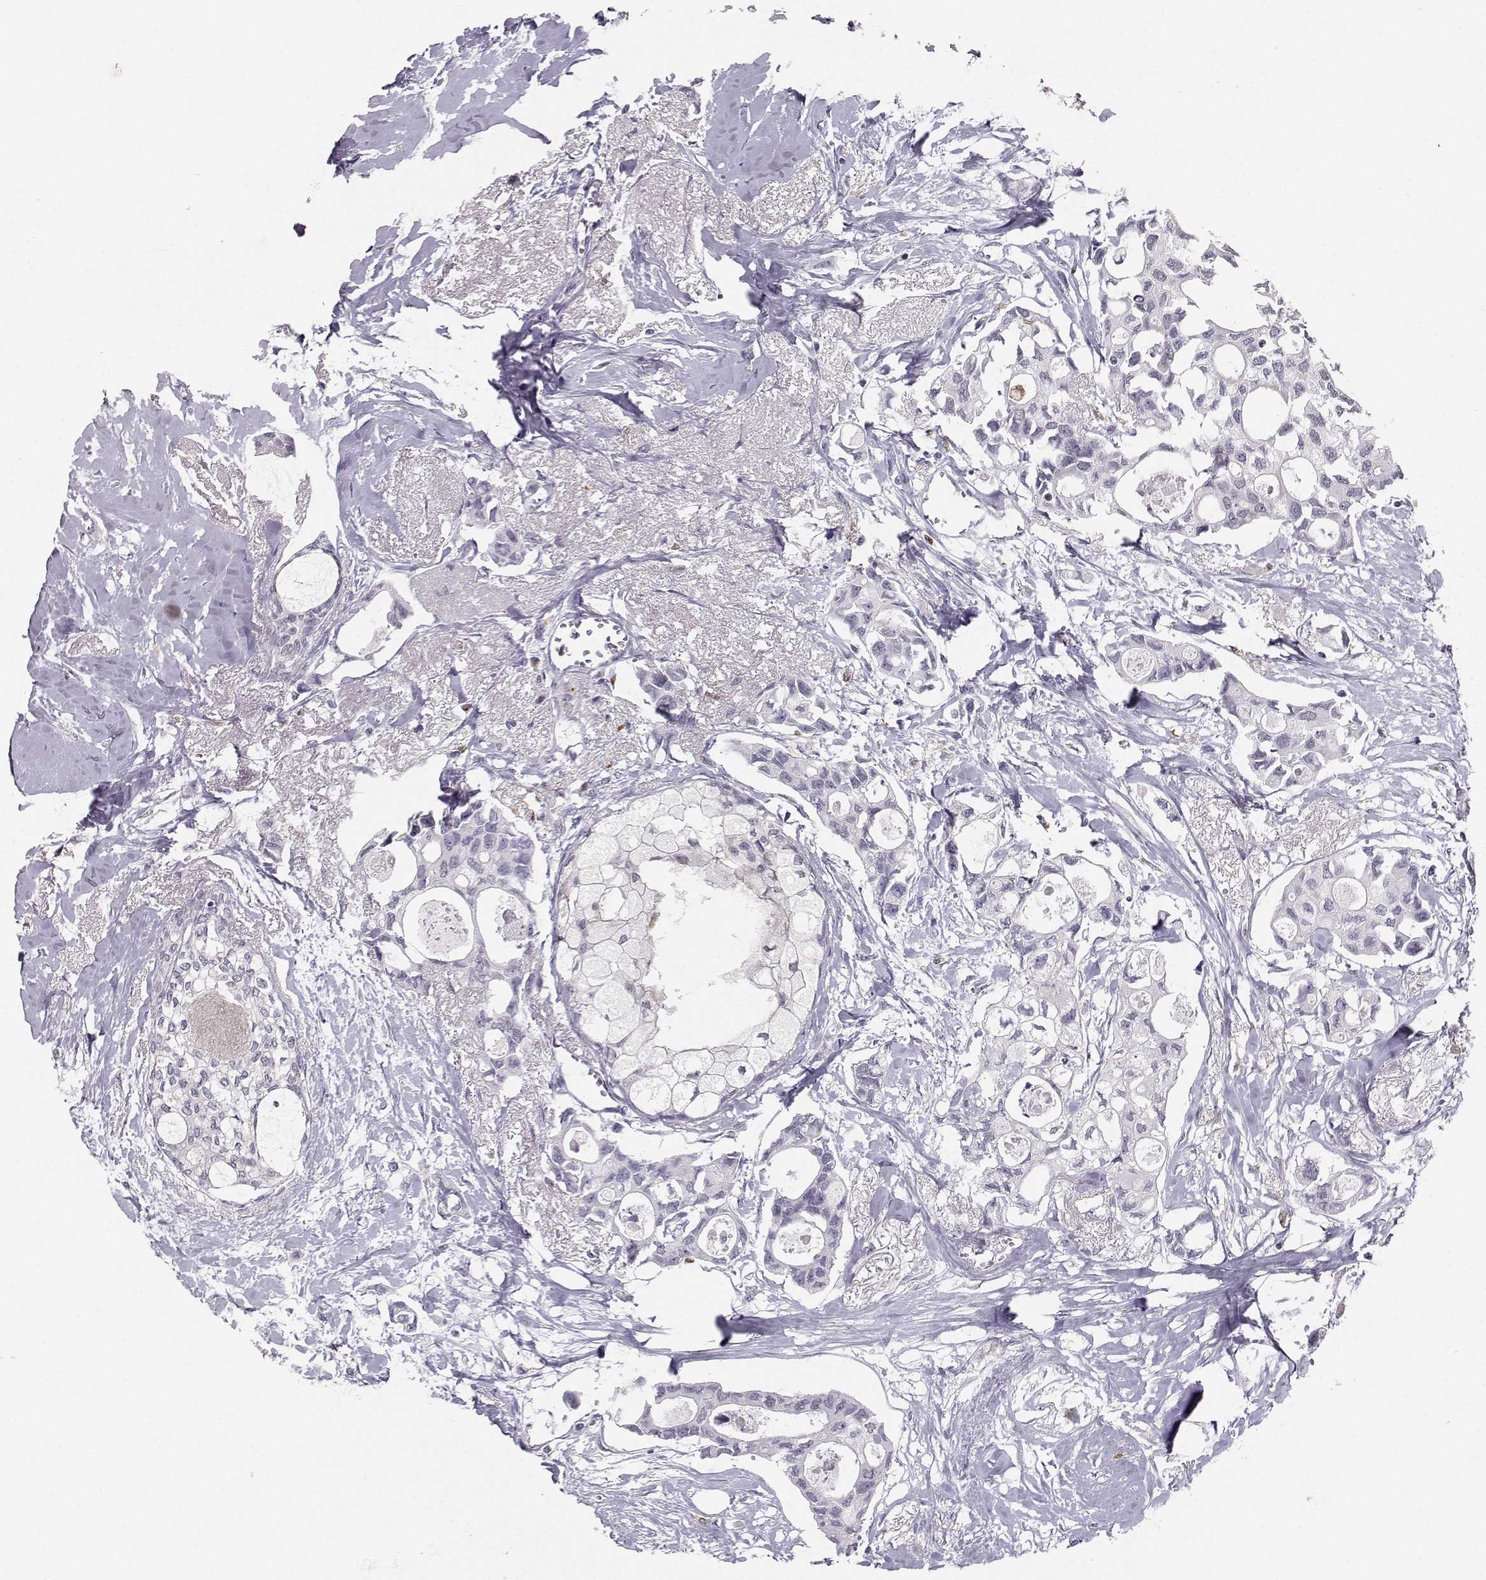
{"staining": {"intensity": "negative", "quantity": "none", "location": "none"}, "tissue": "breast cancer", "cell_type": "Tumor cells", "image_type": "cancer", "snomed": [{"axis": "morphology", "description": "Duct carcinoma"}, {"axis": "topography", "description": "Breast"}], "caption": "This is an immunohistochemistry (IHC) photomicrograph of human breast cancer. There is no expression in tumor cells.", "gene": "HTR7", "patient": {"sex": "female", "age": 83}}